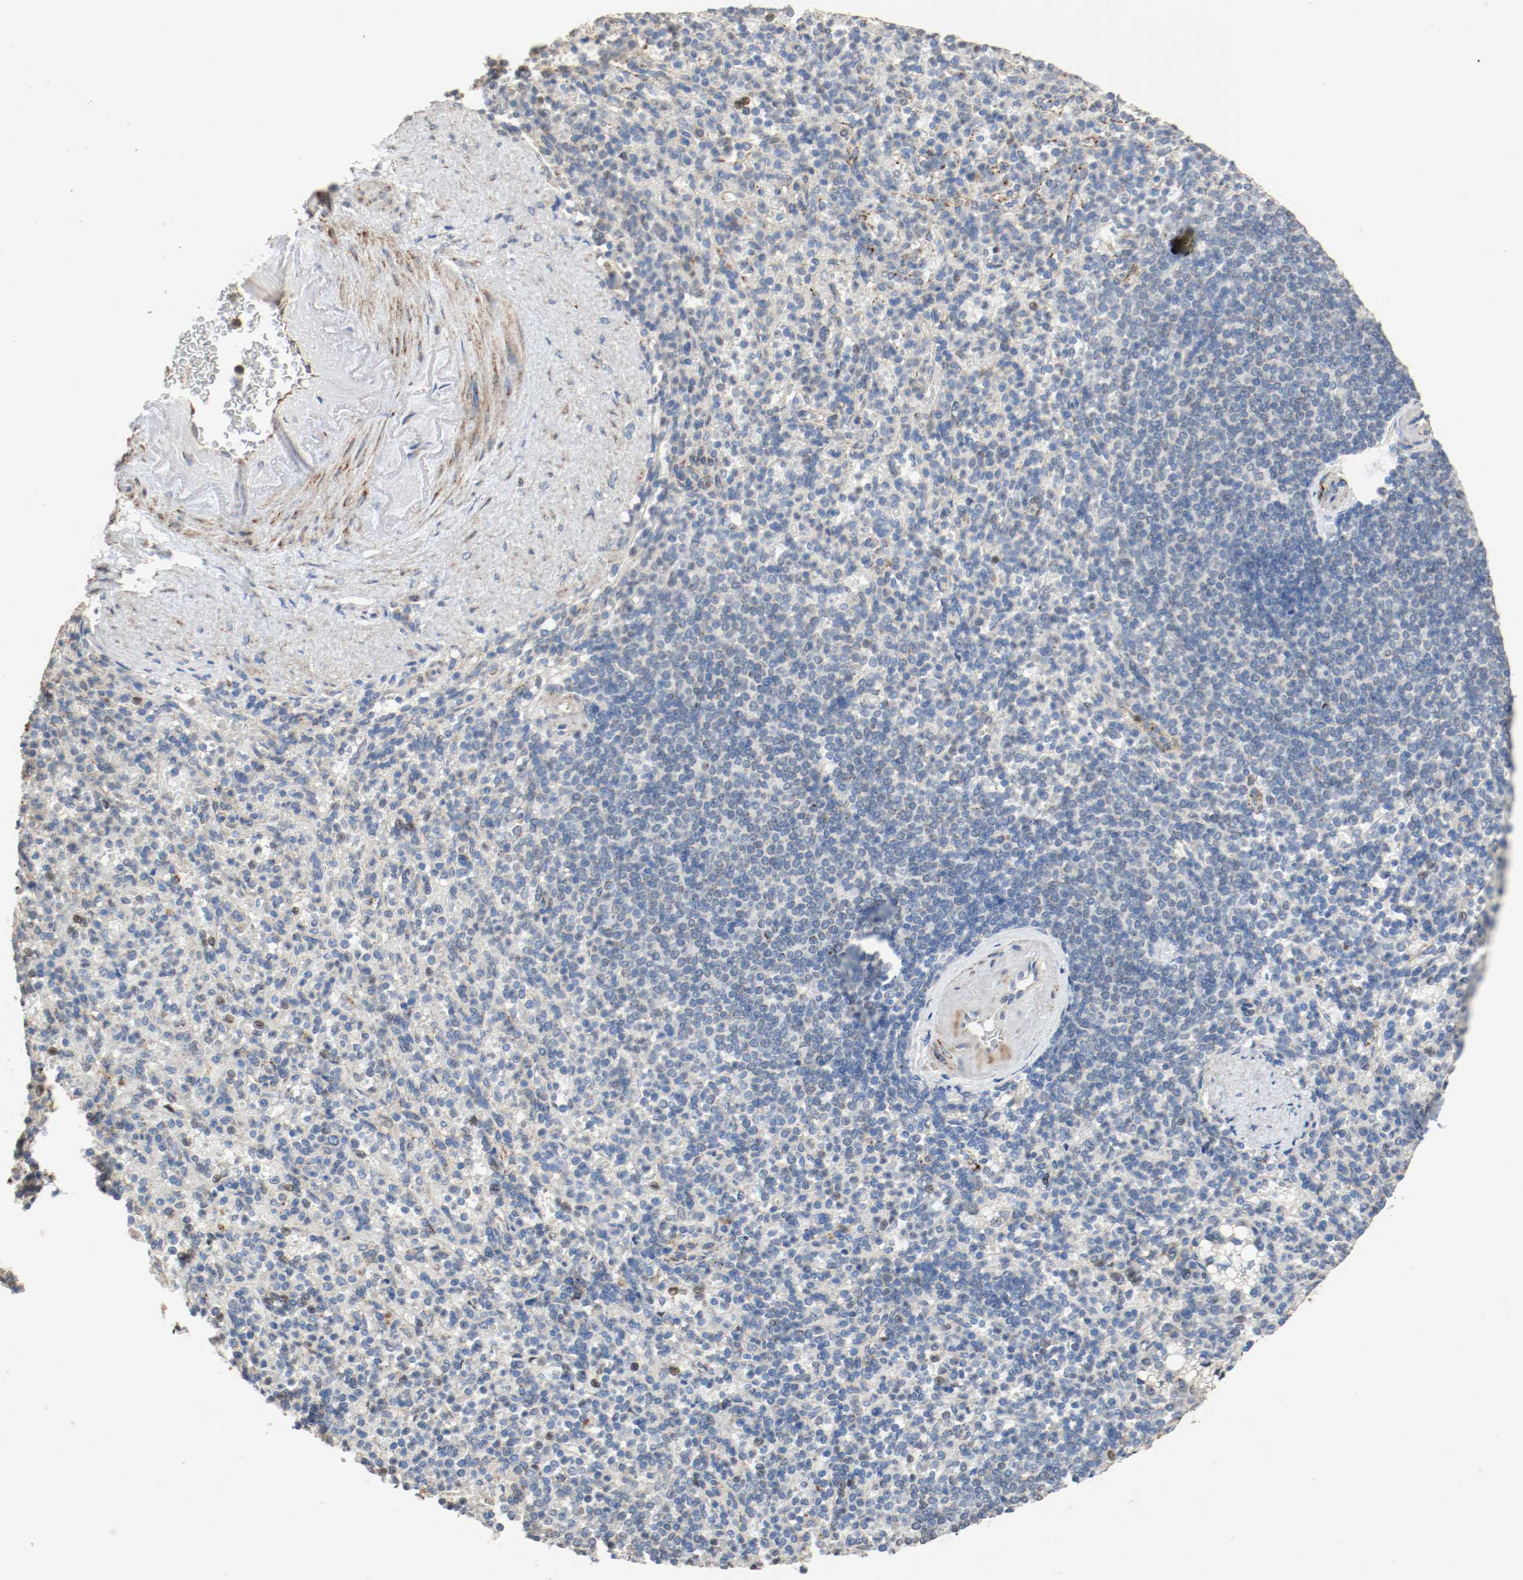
{"staining": {"intensity": "moderate", "quantity": "<25%", "location": "cytoplasmic/membranous,nuclear"}, "tissue": "spleen", "cell_type": "Cells in red pulp", "image_type": "normal", "snomed": [{"axis": "morphology", "description": "Normal tissue, NOS"}, {"axis": "topography", "description": "Spleen"}], "caption": "An image of human spleen stained for a protein displays moderate cytoplasmic/membranous,nuclear brown staining in cells in red pulp.", "gene": "ALDH4A1", "patient": {"sex": "female", "age": 74}}